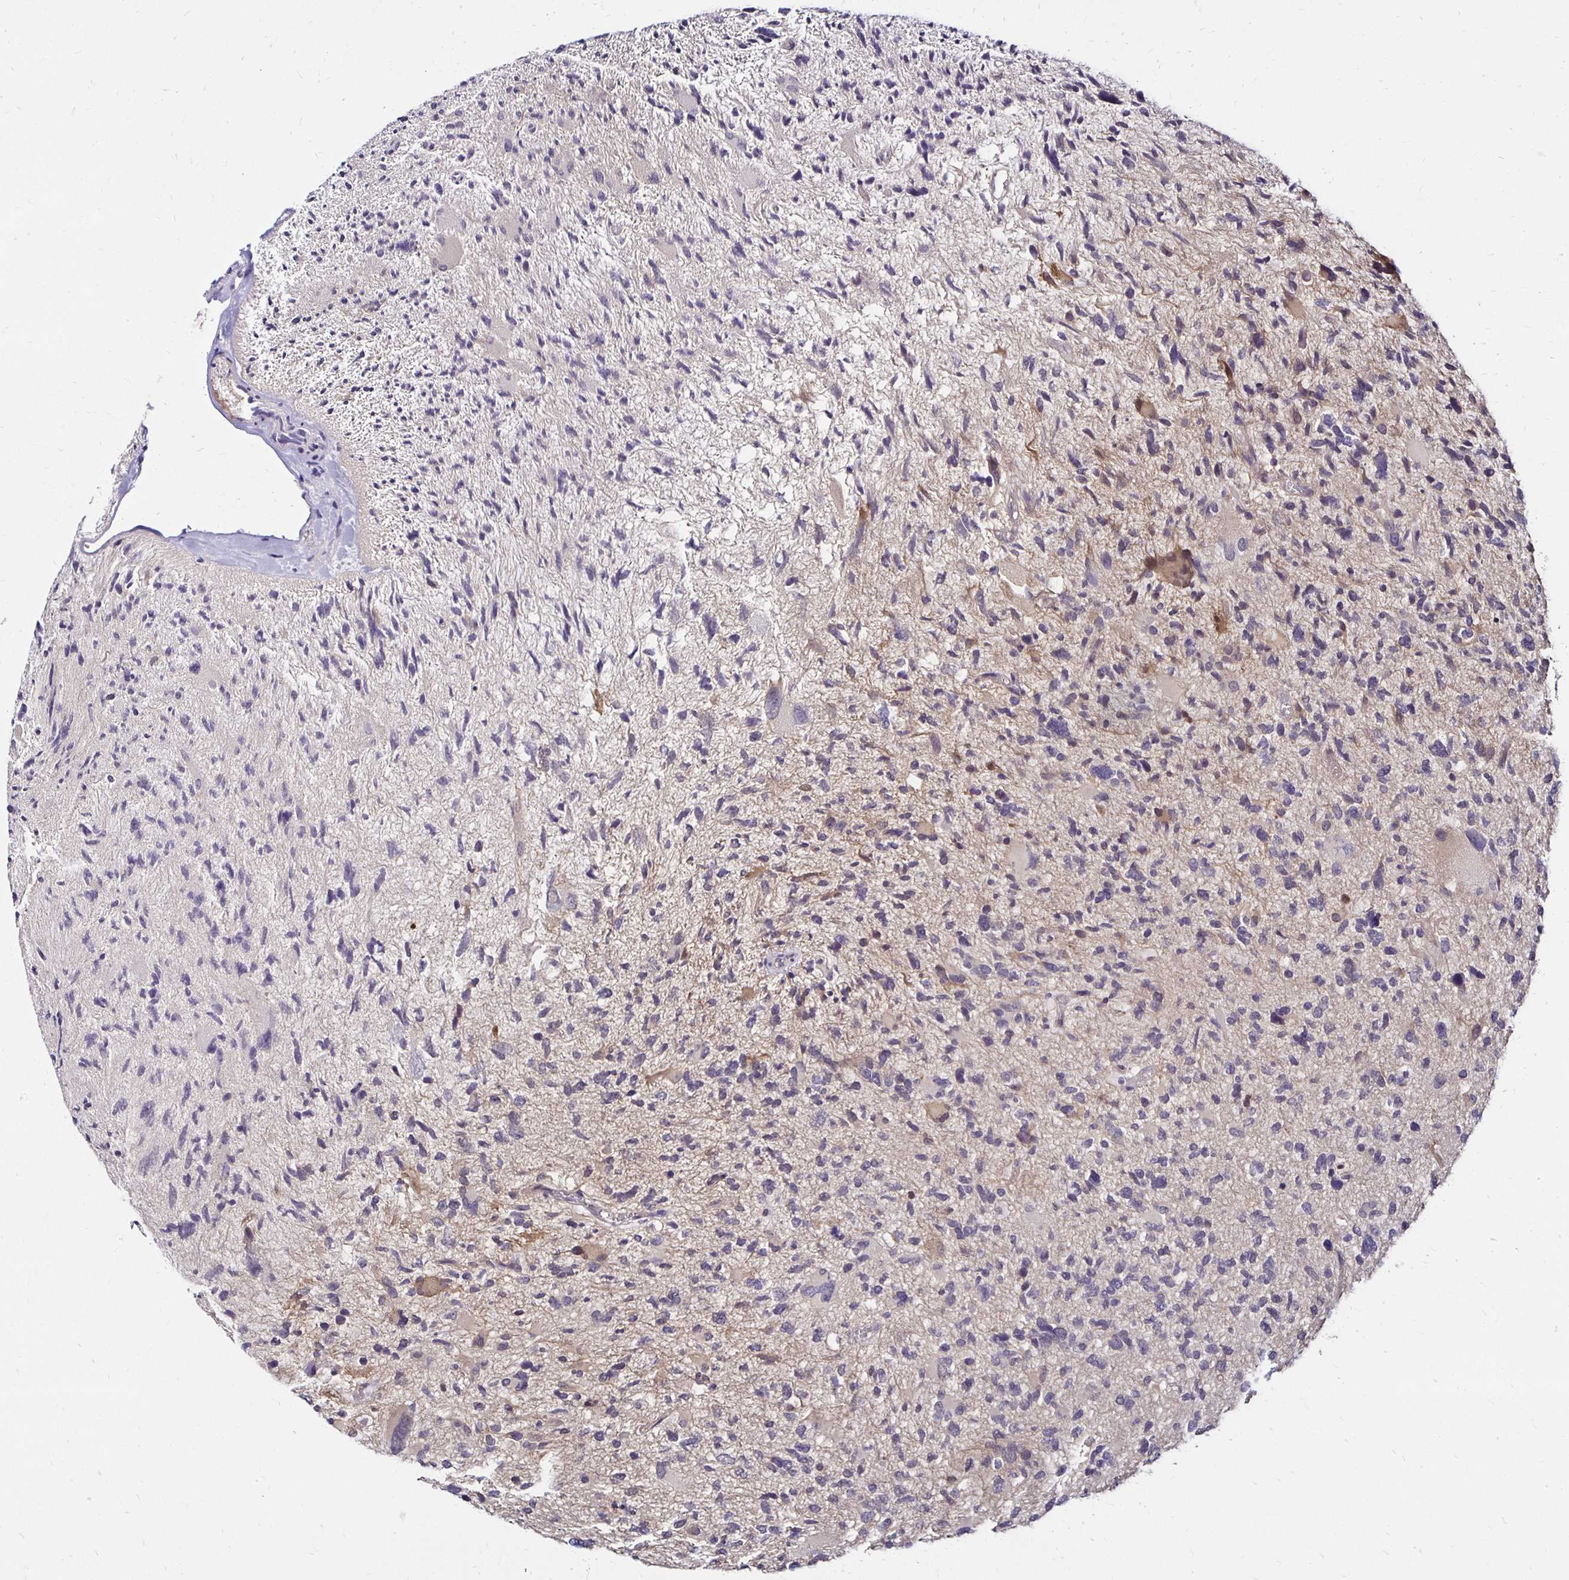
{"staining": {"intensity": "negative", "quantity": "none", "location": "none"}, "tissue": "glioma", "cell_type": "Tumor cells", "image_type": "cancer", "snomed": [{"axis": "morphology", "description": "Glioma, malignant, High grade"}, {"axis": "topography", "description": "Brain"}], "caption": "Tumor cells show no significant positivity in high-grade glioma (malignant).", "gene": "TXN", "patient": {"sex": "female", "age": 11}}